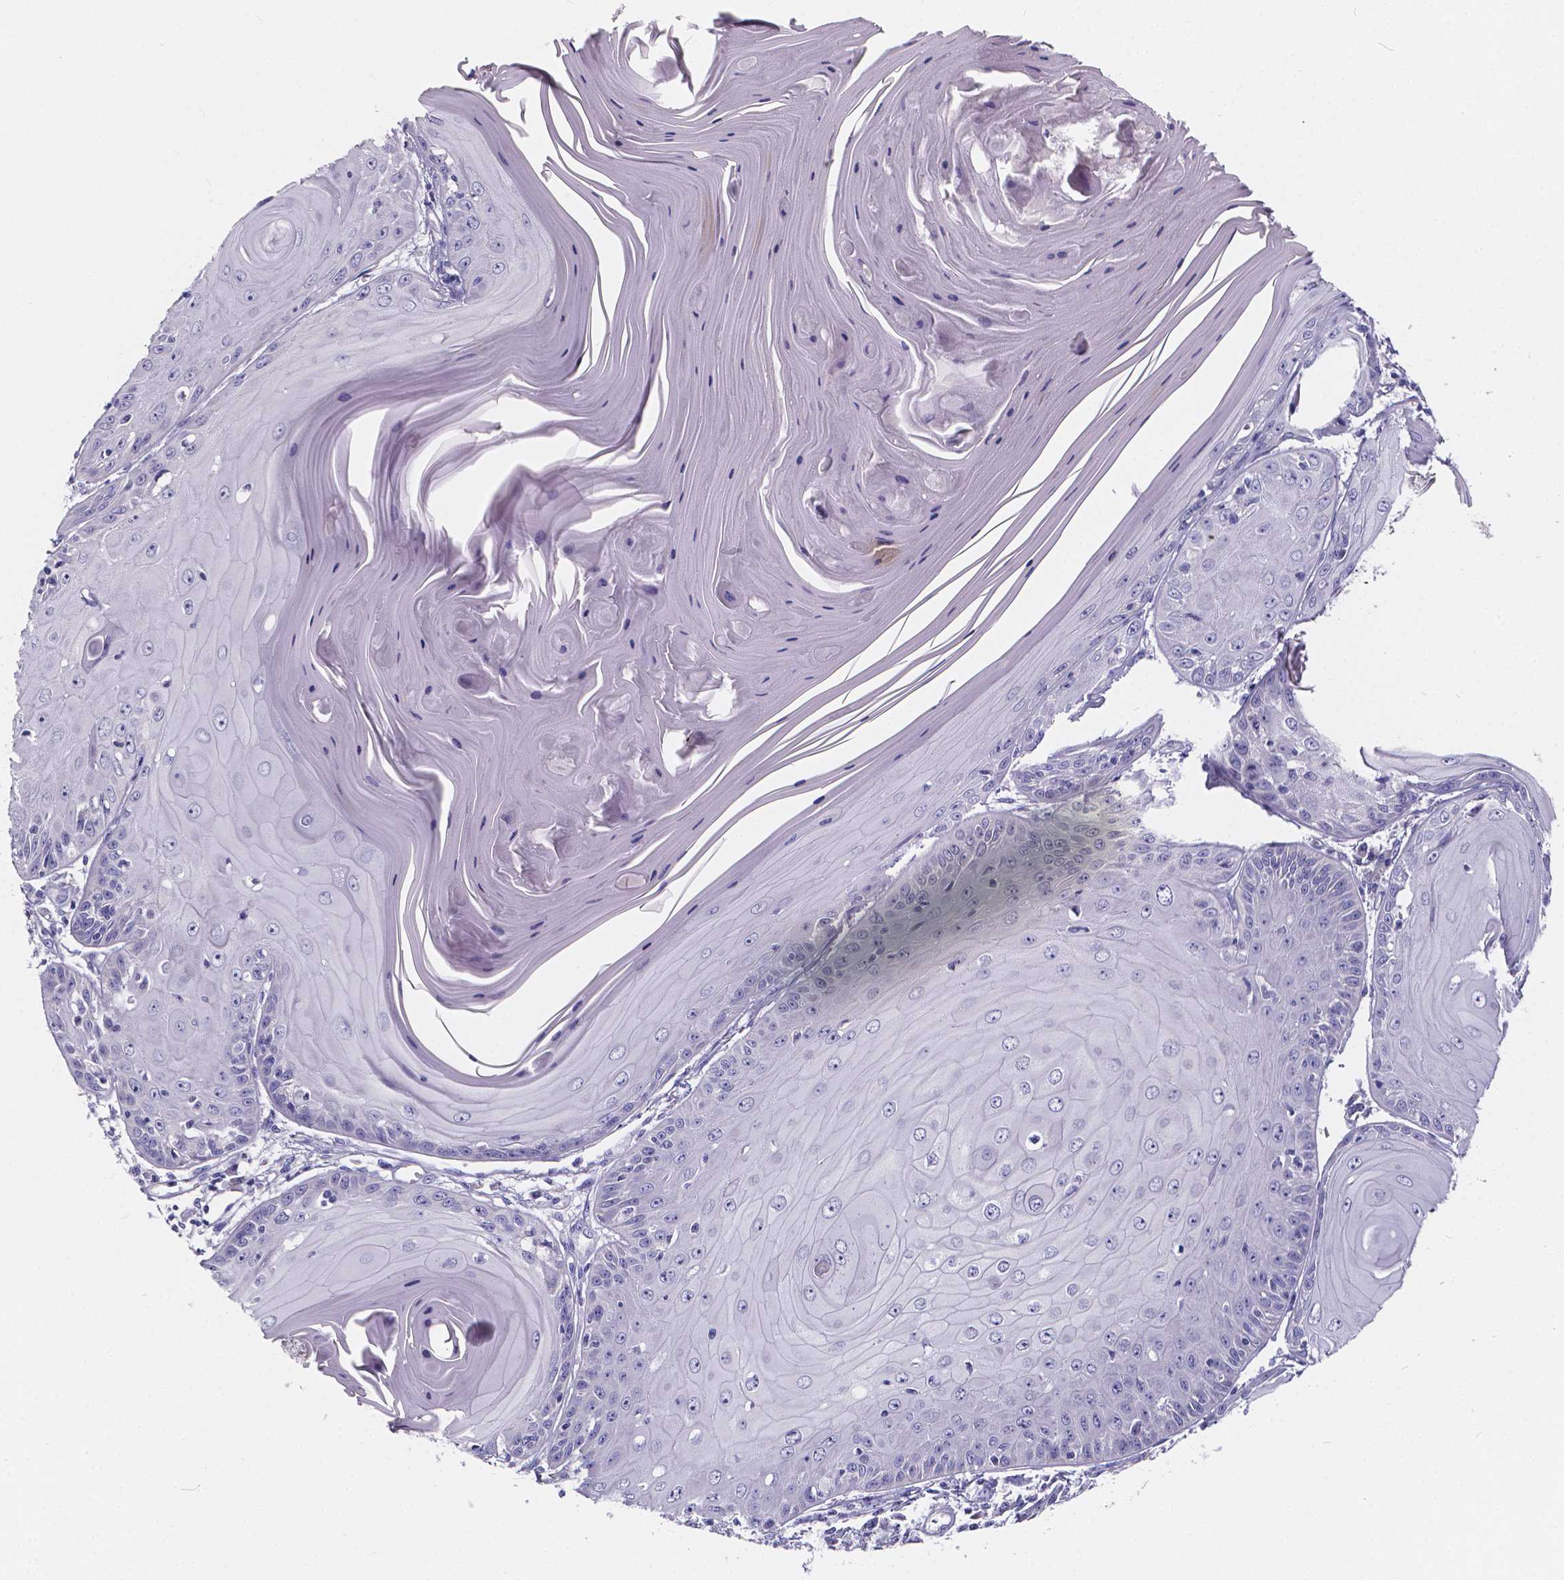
{"staining": {"intensity": "negative", "quantity": "none", "location": "none"}, "tissue": "skin cancer", "cell_type": "Tumor cells", "image_type": "cancer", "snomed": [{"axis": "morphology", "description": "Squamous cell carcinoma, NOS"}, {"axis": "topography", "description": "Skin"}, {"axis": "topography", "description": "Vulva"}], "caption": "An image of skin cancer stained for a protein exhibits no brown staining in tumor cells. The staining was performed using DAB to visualize the protein expression in brown, while the nuclei were stained in blue with hematoxylin (Magnification: 20x).", "gene": "SPEF2", "patient": {"sex": "female", "age": 85}}